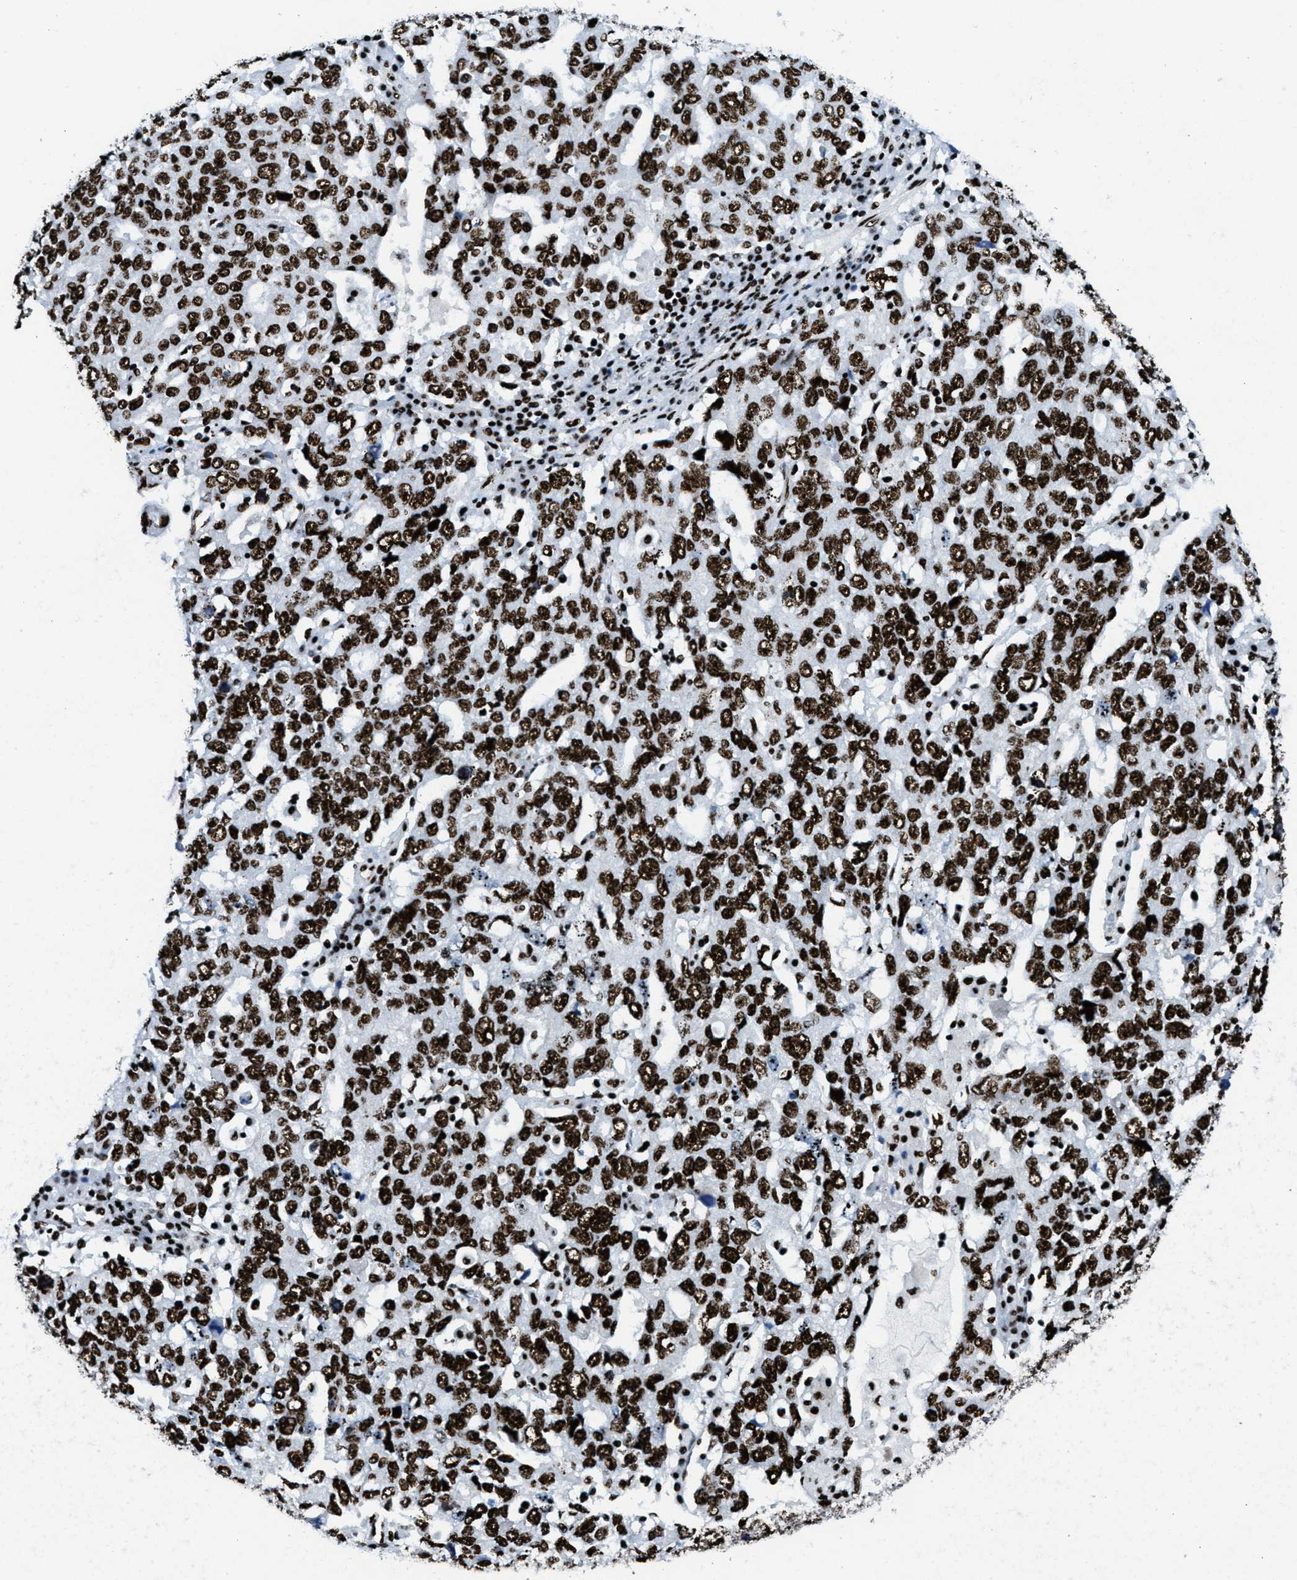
{"staining": {"intensity": "strong", "quantity": ">75%", "location": "nuclear"}, "tissue": "ovarian cancer", "cell_type": "Tumor cells", "image_type": "cancer", "snomed": [{"axis": "morphology", "description": "Carcinoma, endometroid"}, {"axis": "topography", "description": "Ovary"}], "caption": "High-power microscopy captured an IHC histopathology image of ovarian cancer, revealing strong nuclear staining in approximately >75% of tumor cells. The protein of interest is stained brown, and the nuclei are stained in blue (DAB IHC with brightfield microscopy, high magnification).", "gene": "NONO", "patient": {"sex": "female", "age": 62}}